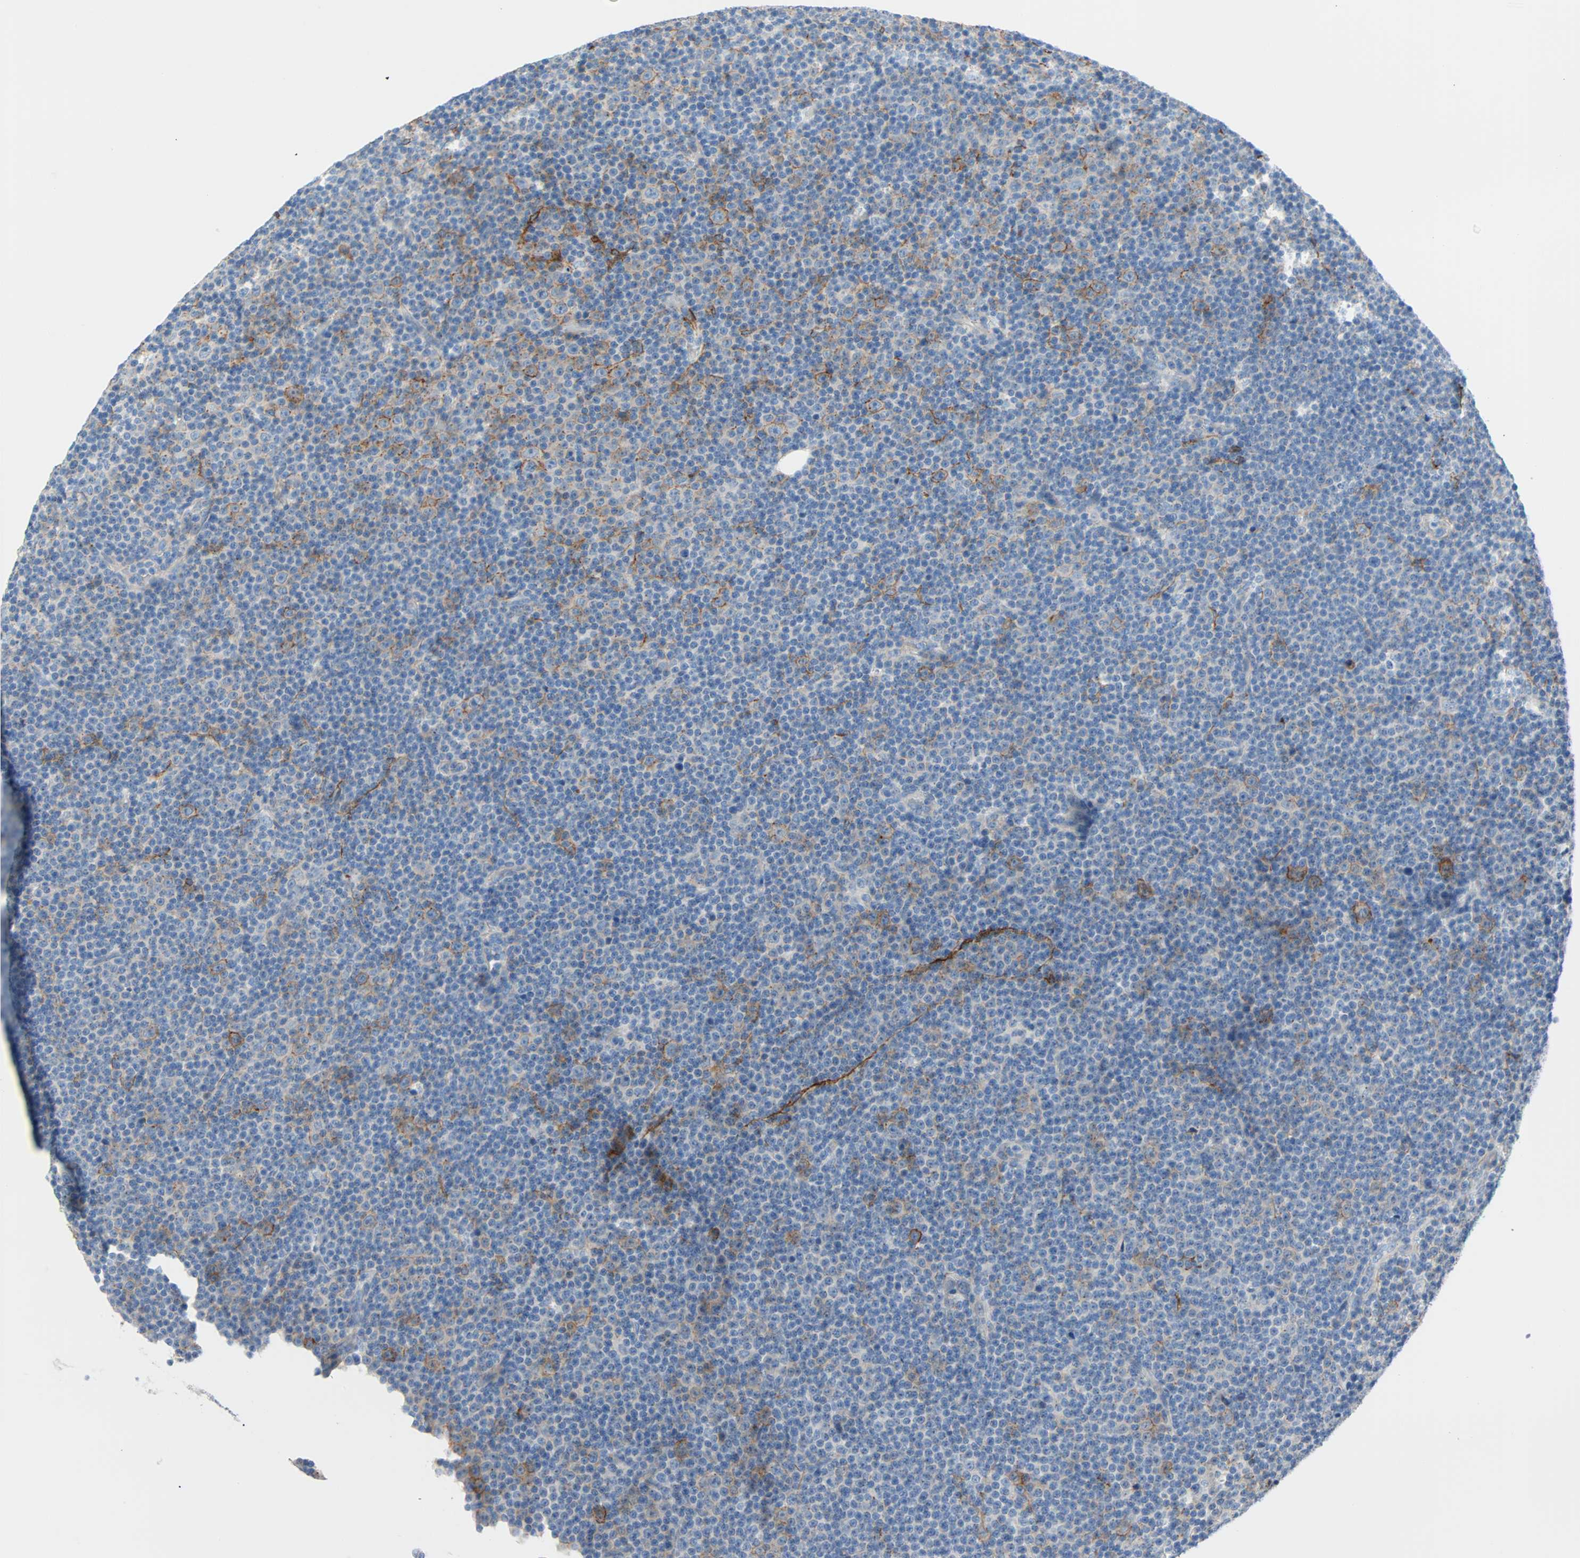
{"staining": {"intensity": "moderate", "quantity": "25%-75%", "location": "cytoplasmic/membranous"}, "tissue": "lymphoma", "cell_type": "Tumor cells", "image_type": "cancer", "snomed": [{"axis": "morphology", "description": "Malignant lymphoma, non-Hodgkin's type, Low grade"}, {"axis": "topography", "description": "Lymph node"}], "caption": "Immunohistochemical staining of lymphoma reveals medium levels of moderate cytoplasmic/membranous staining in about 25%-75% of tumor cells. (DAB (3,3'-diaminobenzidine) IHC, brown staining for protein, blue staining for nuclei).", "gene": "PDPN", "patient": {"sex": "female", "age": 67}}